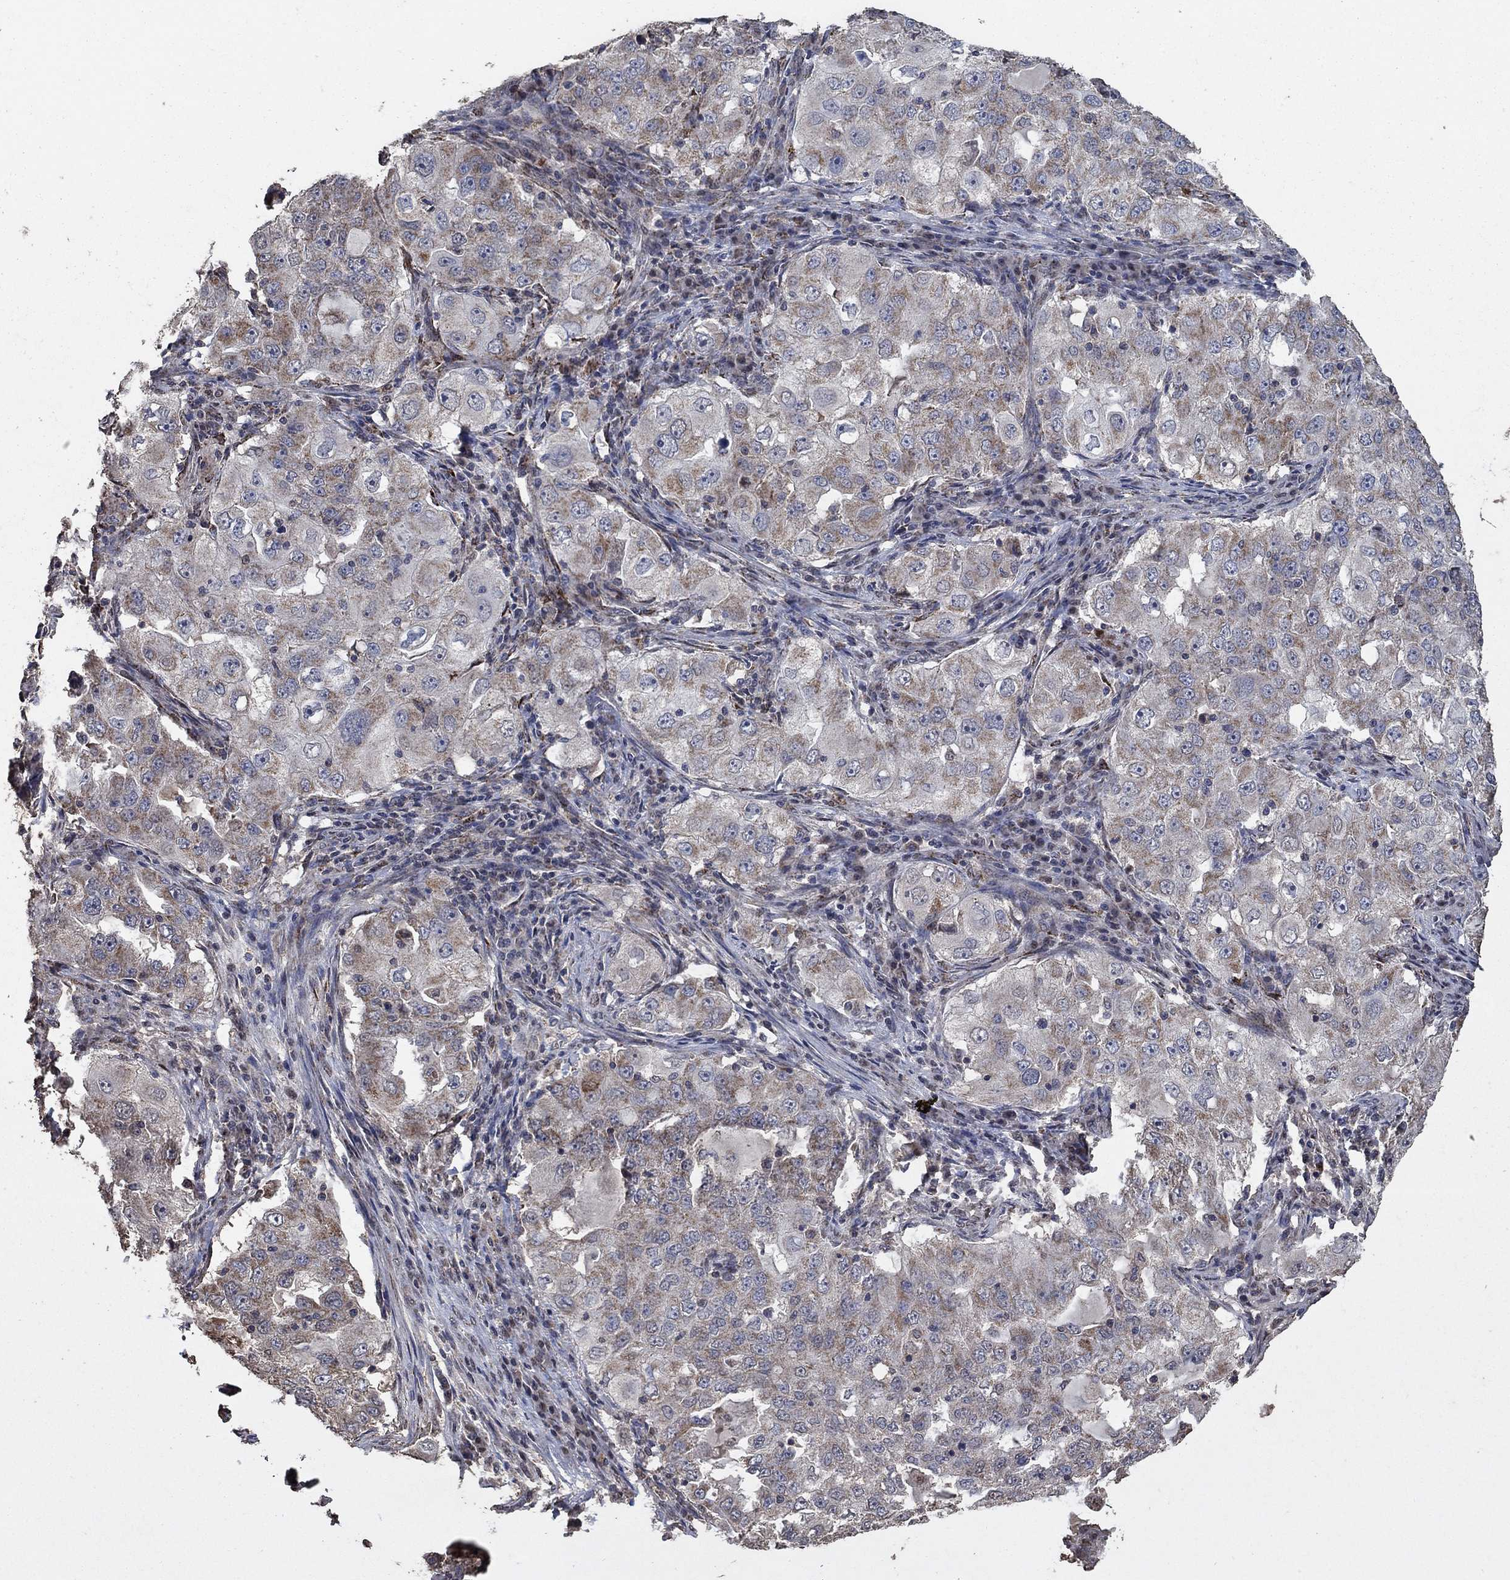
{"staining": {"intensity": "moderate", "quantity": "<25%", "location": "cytoplasmic/membranous"}, "tissue": "lung cancer", "cell_type": "Tumor cells", "image_type": "cancer", "snomed": [{"axis": "morphology", "description": "Adenocarcinoma, NOS"}, {"axis": "topography", "description": "Lung"}], "caption": "An immunohistochemistry (IHC) histopathology image of neoplastic tissue is shown. Protein staining in brown highlights moderate cytoplasmic/membranous positivity in lung cancer within tumor cells.", "gene": "MRPS24", "patient": {"sex": "female", "age": 61}}